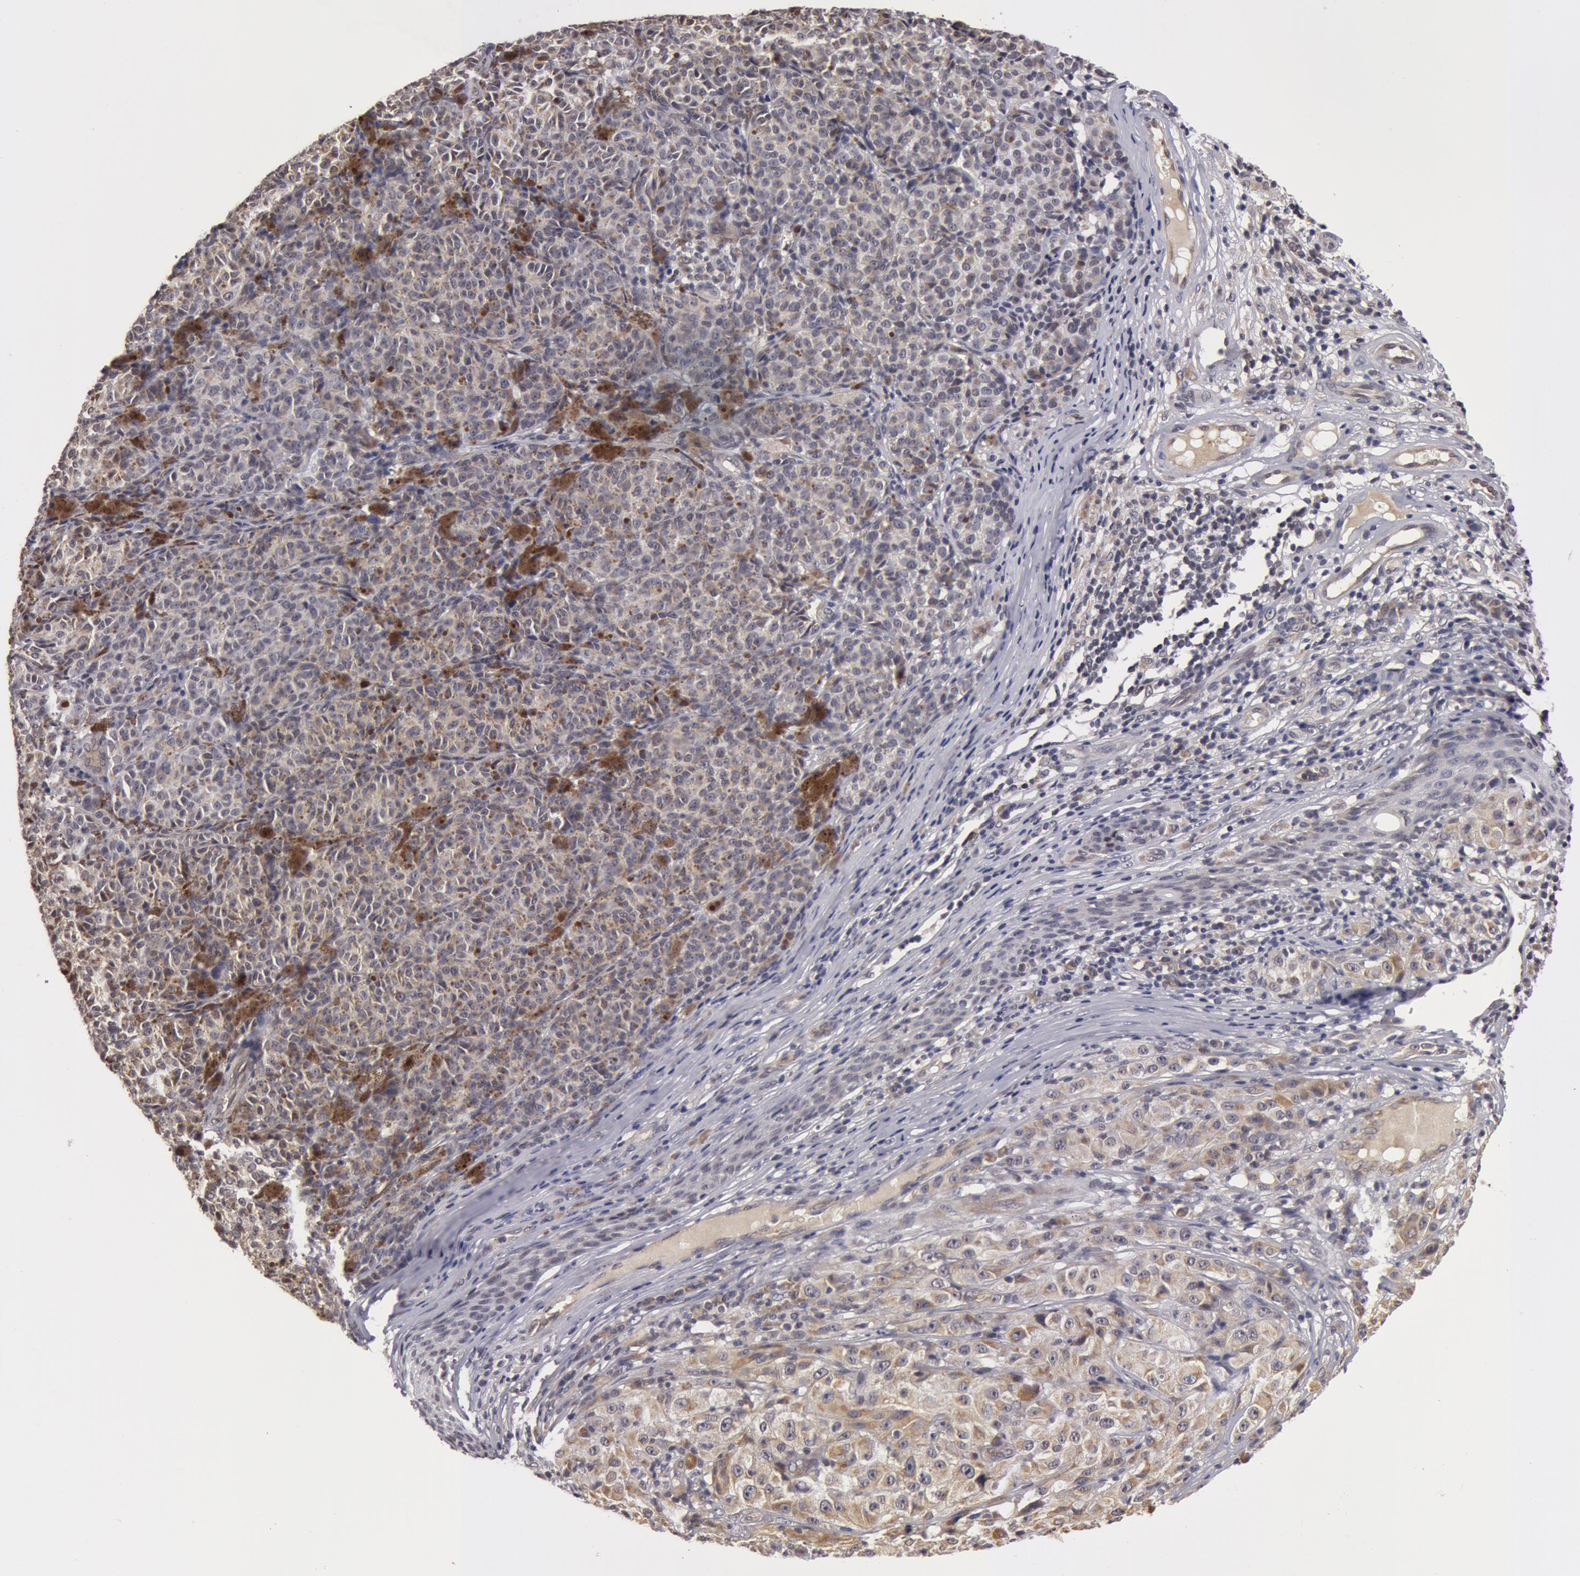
{"staining": {"intensity": "weak", "quantity": ">75%", "location": "cytoplasmic/membranous"}, "tissue": "melanoma", "cell_type": "Tumor cells", "image_type": "cancer", "snomed": [{"axis": "morphology", "description": "Malignant melanoma, NOS"}, {"axis": "topography", "description": "Skin"}], "caption": "Melanoma stained for a protein (brown) exhibits weak cytoplasmic/membranous positive staining in about >75% of tumor cells.", "gene": "SYTL4", "patient": {"sex": "male", "age": 56}}